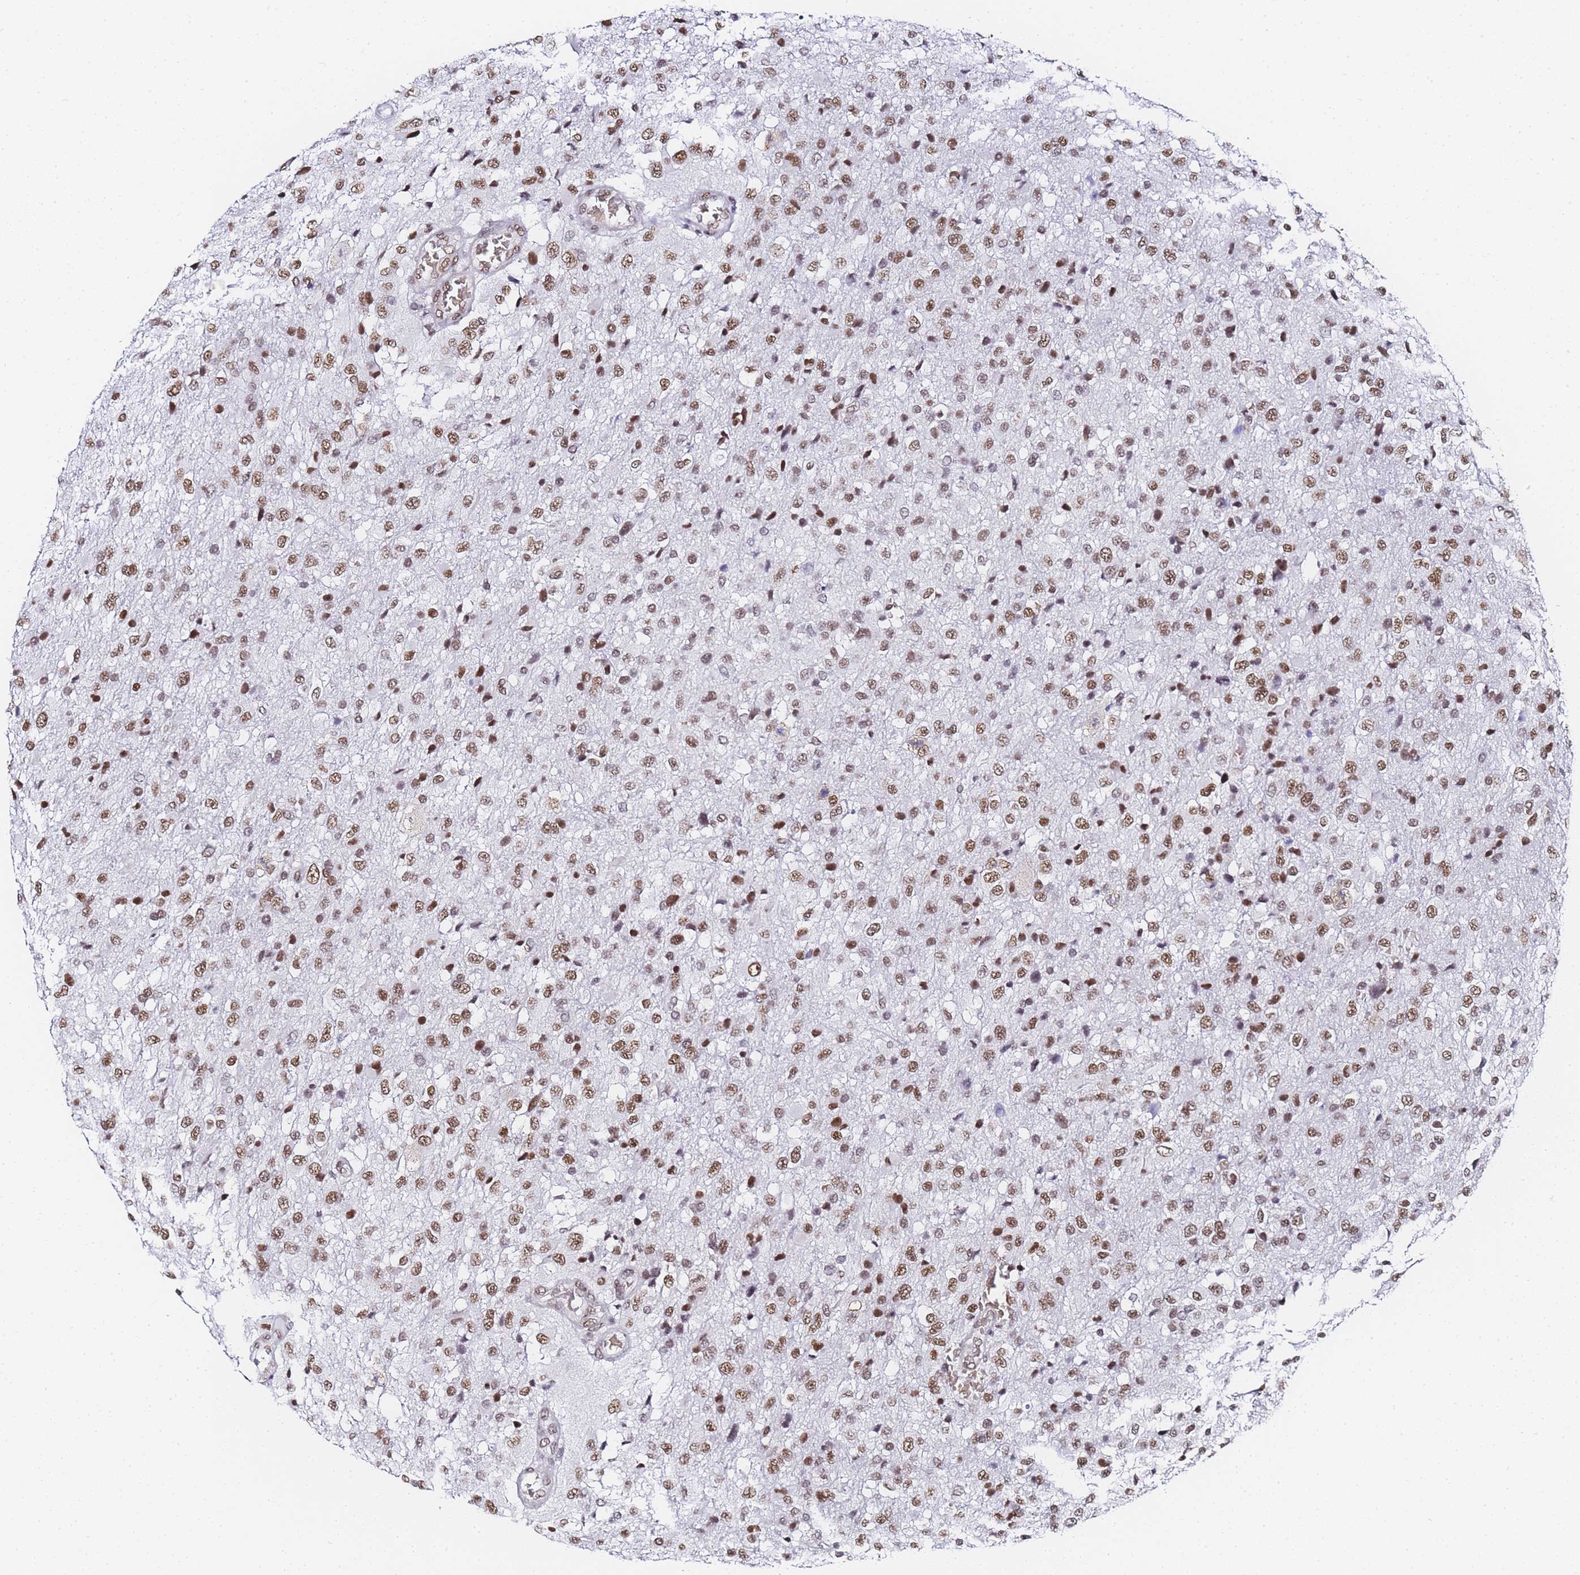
{"staining": {"intensity": "moderate", "quantity": ">75%", "location": "nuclear"}, "tissue": "glioma", "cell_type": "Tumor cells", "image_type": "cancer", "snomed": [{"axis": "morphology", "description": "Glioma, malignant, High grade"}, {"axis": "topography", "description": "Brain"}], "caption": "A histopathology image of glioma stained for a protein reveals moderate nuclear brown staining in tumor cells.", "gene": "POLR1A", "patient": {"sex": "female", "age": 74}}